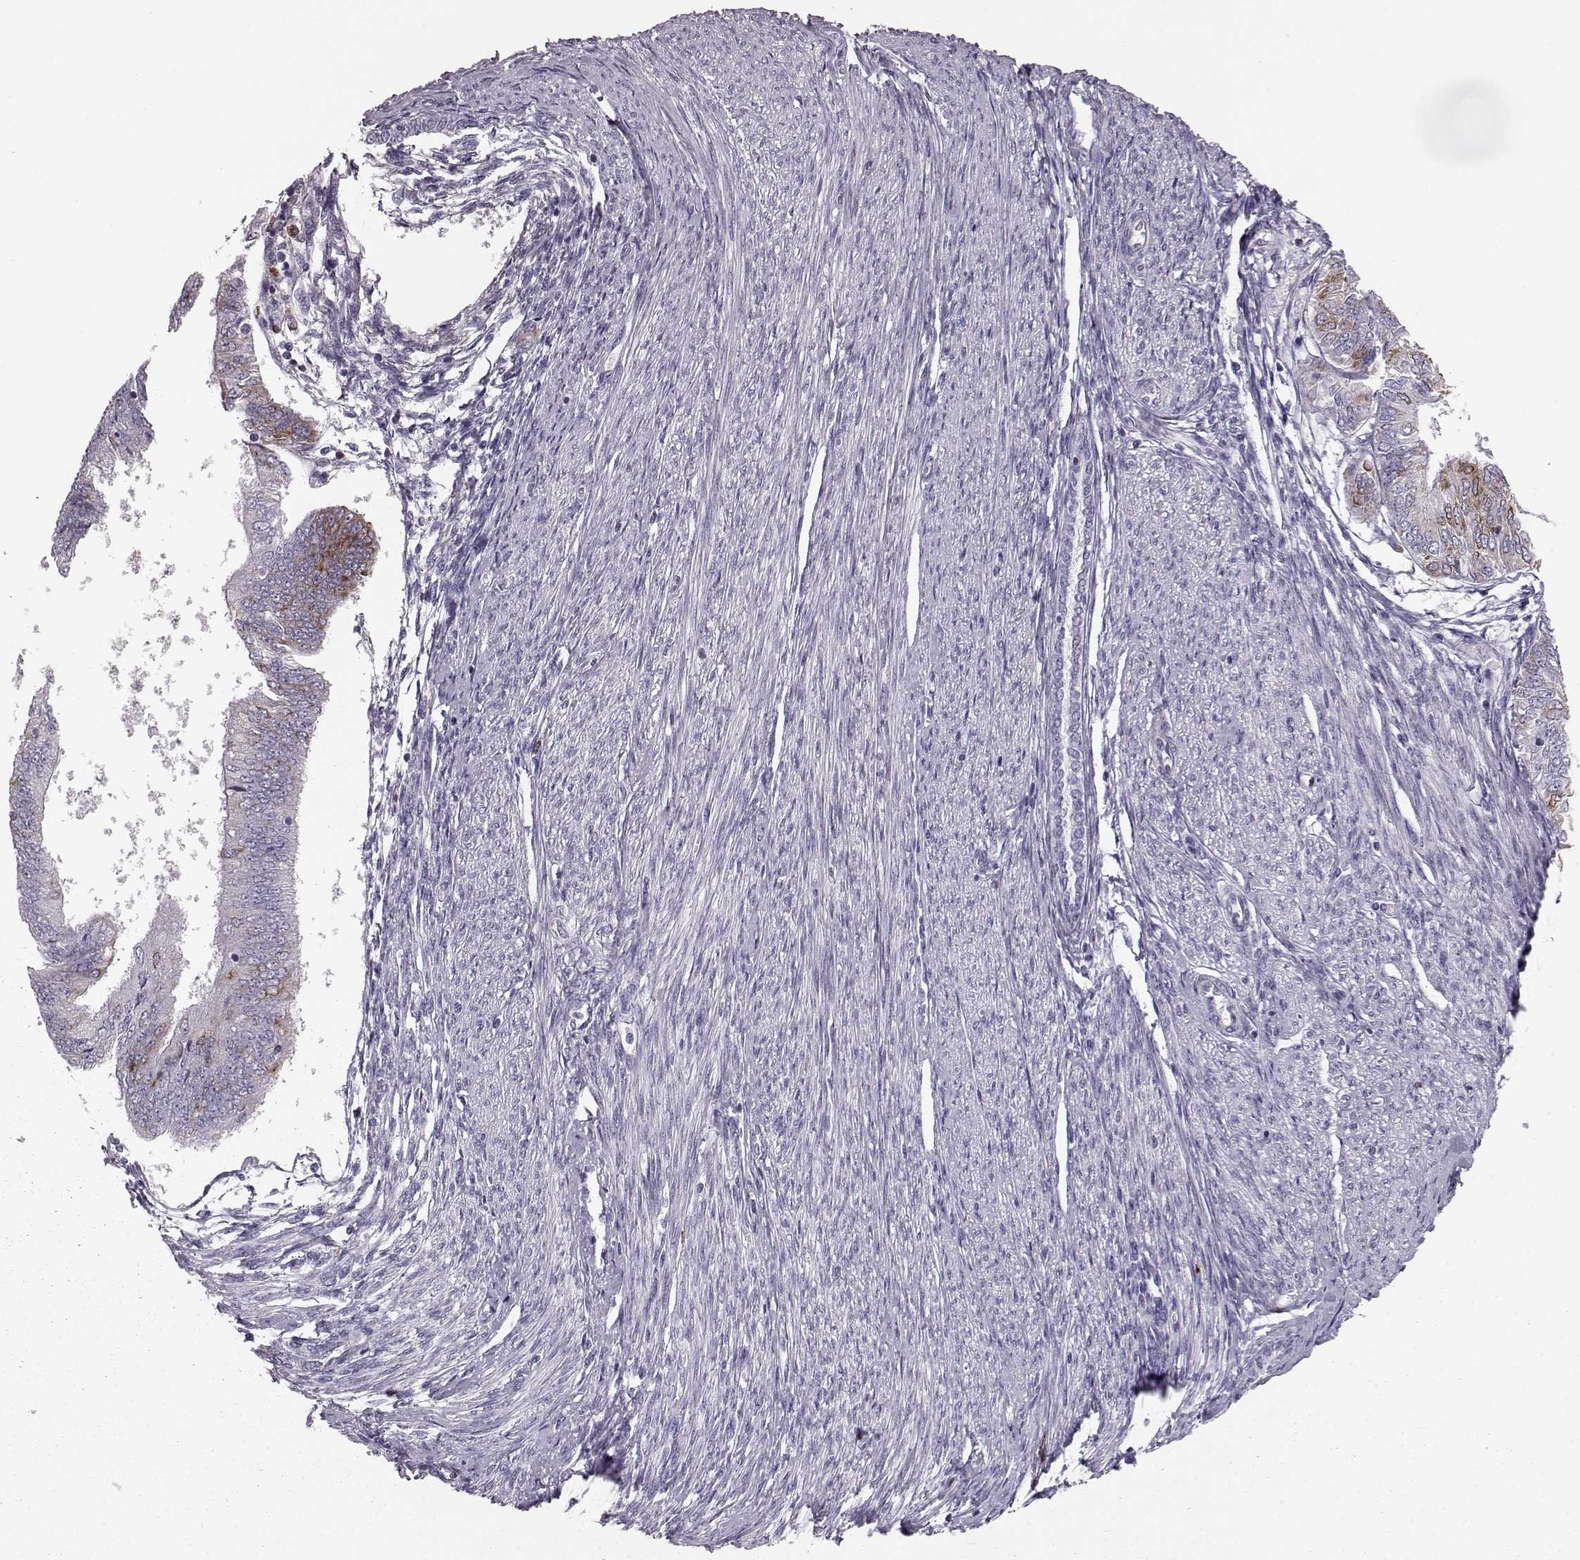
{"staining": {"intensity": "moderate", "quantity": "<25%", "location": "cytoplasmic/membranous"}, "tissue": "endometrial cancer", "cell_type": "Tumor cells", "image_type": "cancer", "snomed": [{"axis": "morphology", "description": "Adenocarcinoma, NOS"}, {"axis": "topography", "description": "Endometrium"}], "caption": "Human endometrial adenocarcinoma stained with a brown dye reveals moderate cytoplasmic/membranous positive expression in about <25% of tumor cells.", "gene": "ELOVL5", "patient": {"sex": "female", "age": 58}}